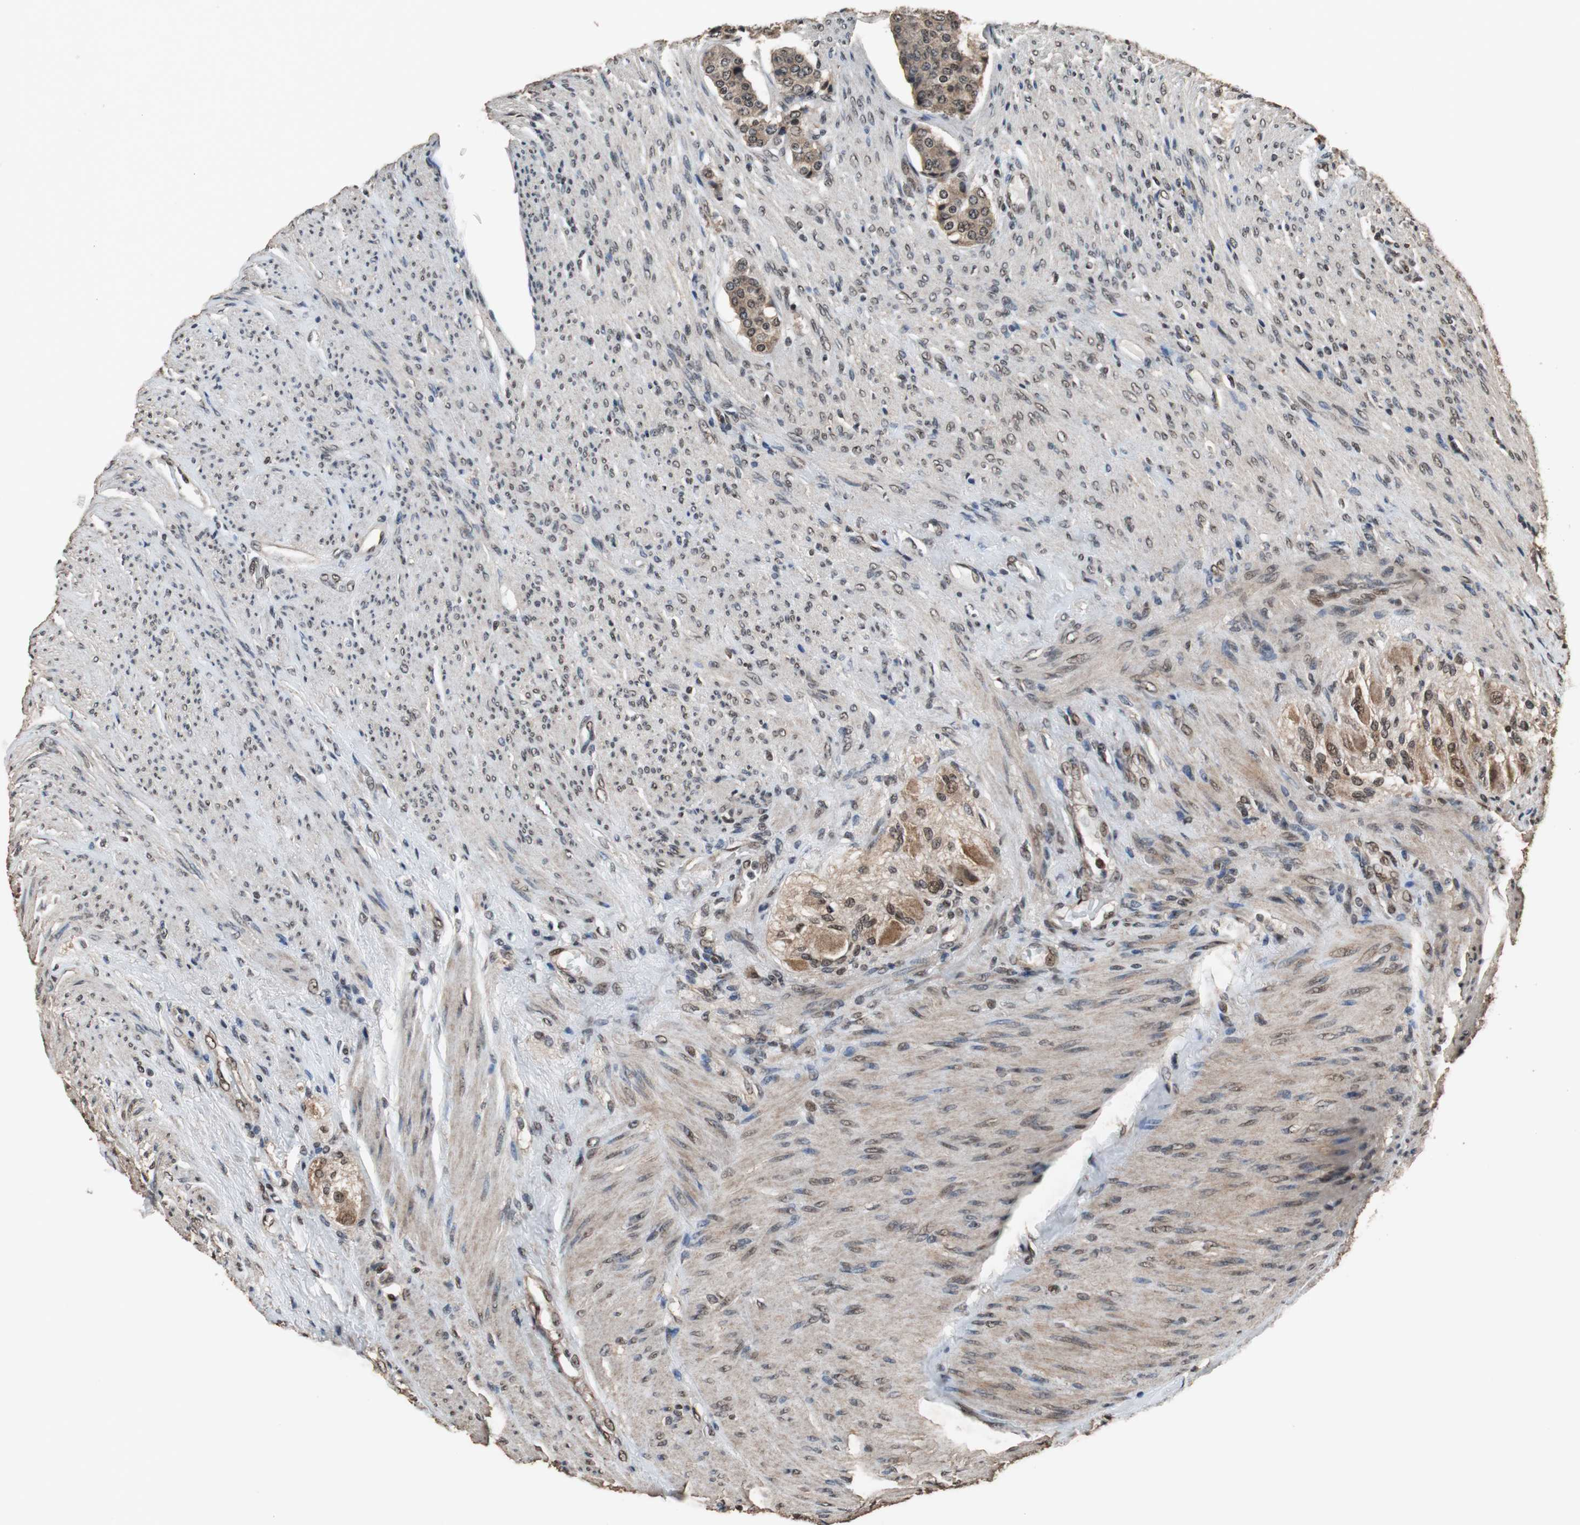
{"staining": {"intensity": "moderate", "quantity": ">75%", "location": "cytoplasmic/membranous,nuclear"}, "tissue": "carcinoid", "cell_type": "Tumor cells", "image_type": "cancer", "snomed": [{"axis": "morphology", "description": "Carcinoid, malignant, NOS"}, {"axis": "topography", "description": "Colon"}], "caption": "A histopathology image showing moderate cytoplasmic/membranous and nuclear staining in about >75% of tumor cells in carcinoid (malignant), as visualized by brown immunohistochemical staining.", "gene": "ZNF18", "patient": {"sex": "female", "age": 61}}